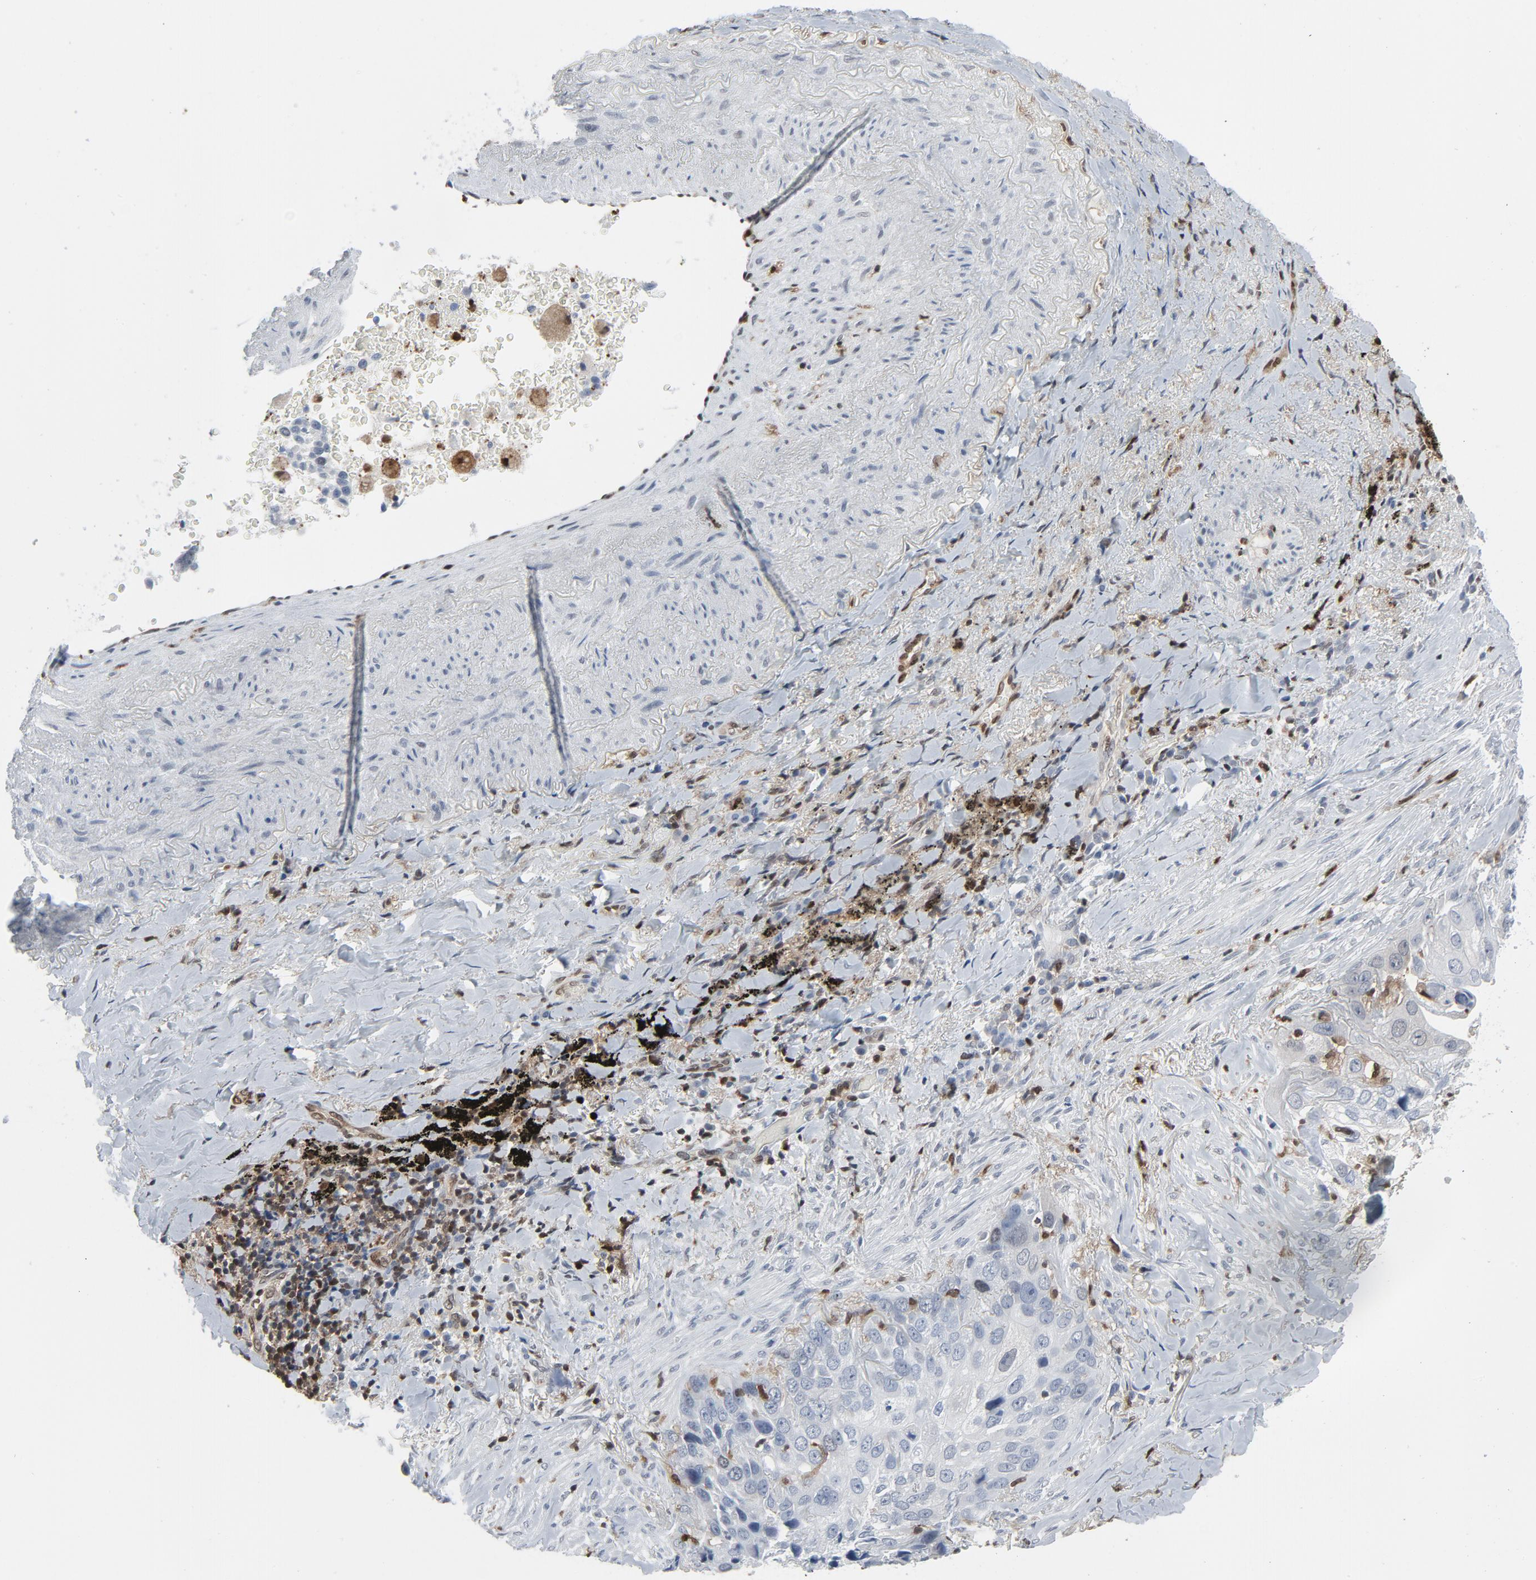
{"staining": {"intensity": "negative", "quantity": "none", "location": "none"}, "tissue": "lung cancer", "cell_type": "Tumor cells", "image_type": "cancer", "snomed": [{"axis": "morphology", "description": "Squamous cell carcinoma, NOS"}, {"axis": "topography", "description": "Lung"}], "caption": "This histopathology image is of squamous cell carcinoma (lung) stained with immunohistochemistry (IHC) to label a protein in brown with the nuclei are counter-stained blue. There is no expression in tumor cells.", "gene": "STAT5A", "patient": {"sex": "male", "age": 54}}